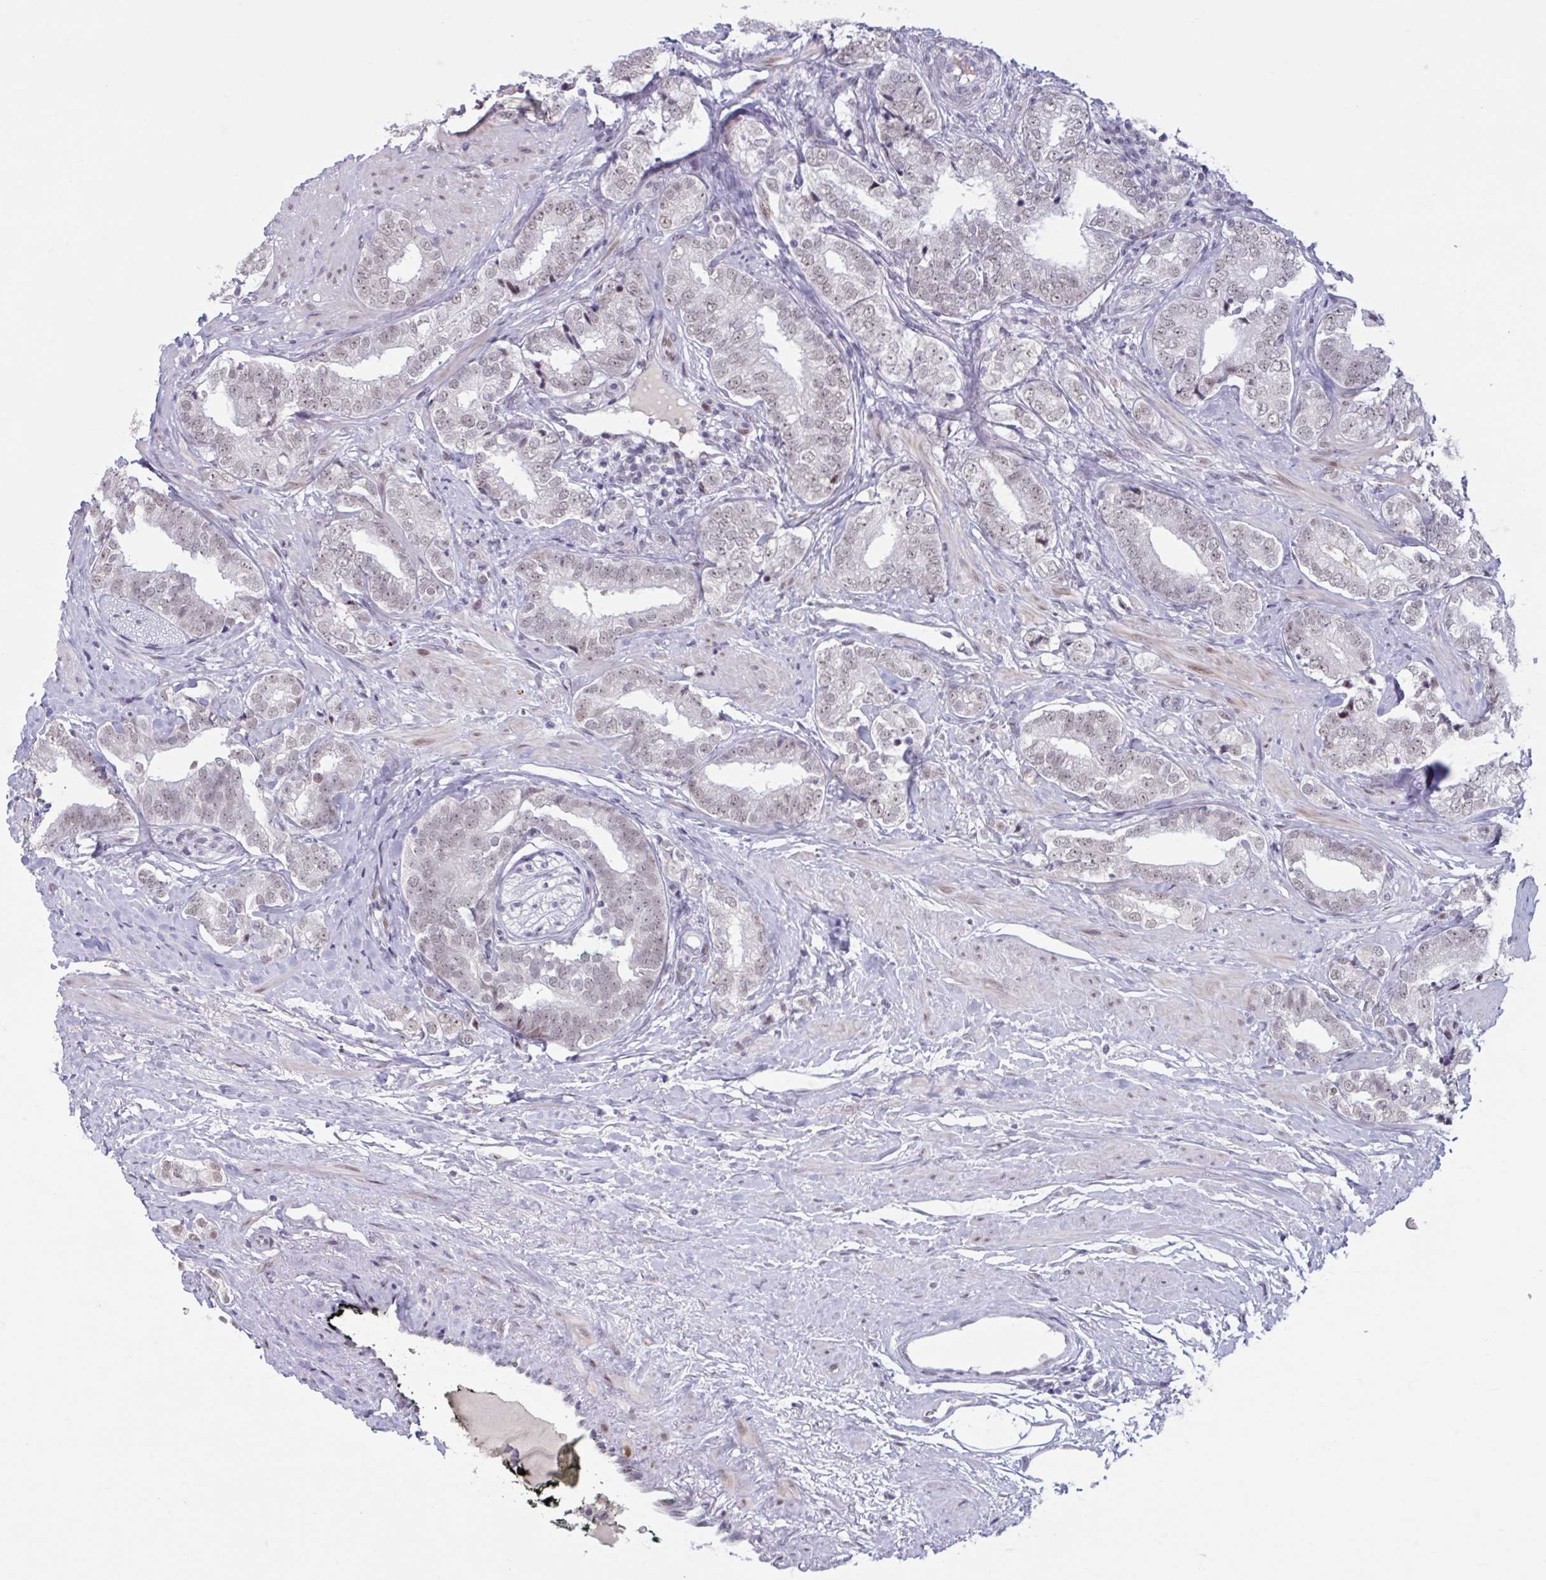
{"staining": {"intensity": "weak", "quantity": "25%-75%", "location": "nuclear"}, "tissue": "prostate cancer", "cell_type": "Tumor cells", "image_type": "cancer", "snomed": [{"axis": "morphology", "description": "Adenocarcinoma, High grade"}, {"axis": "topography", "description": "Prostate"}], "caption": "About 25%-75% of tumor cells in human prostate high-grade adenocarcinoma reveal weak nuclear protein staining as visualized by brown immunohistochemical staining.", "gene": "HSD17B6", "patient": {"sex": "male", "age": 72}}